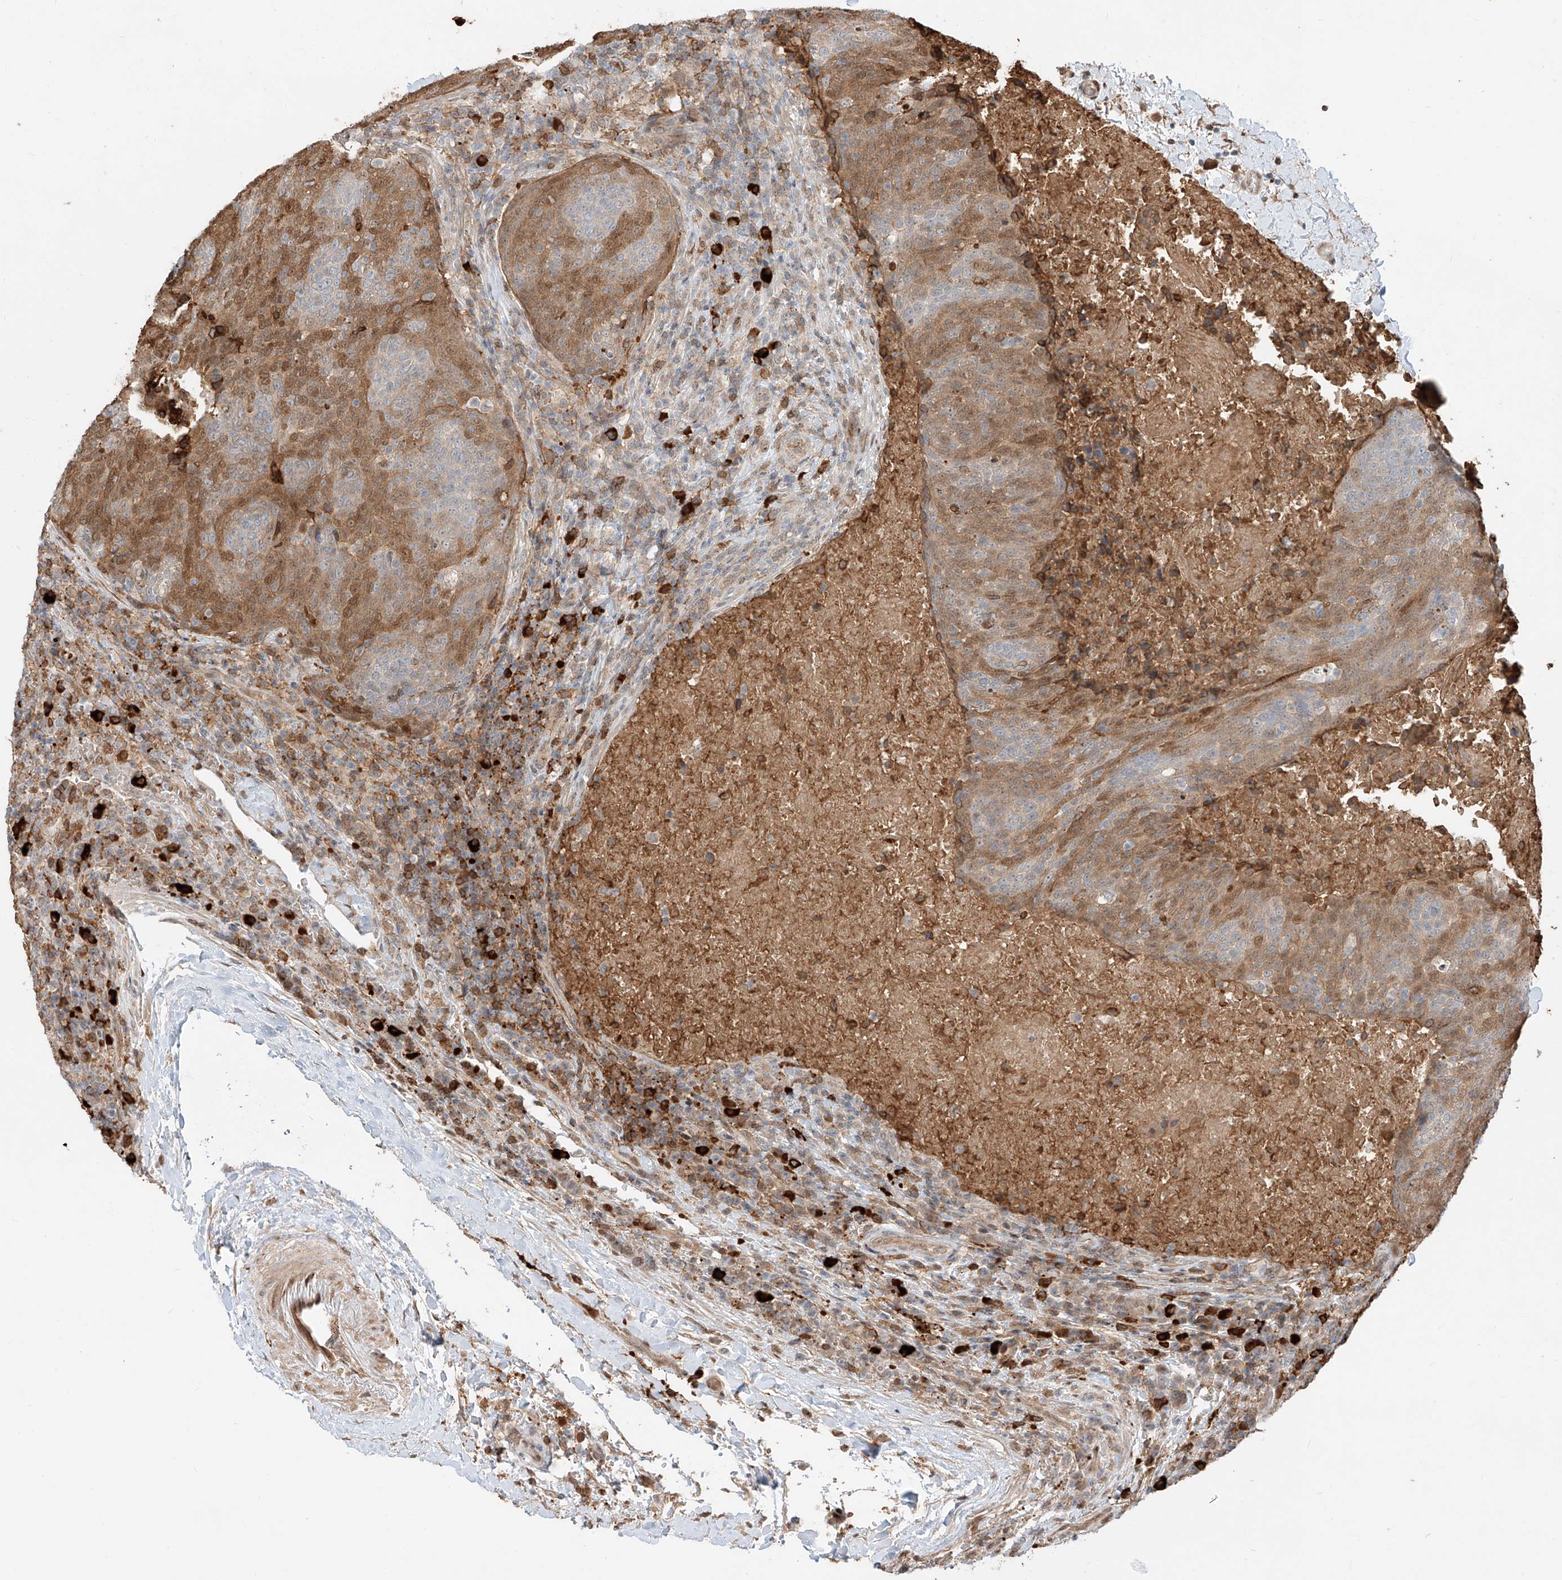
{"staining": {"intensity": "moderate", "quantity": "25%-75%", "location": "cytoplasmic/membranous,nuclear"}, "tissue": "head and neck cancer", "cell_type": "Tumor cells", "image_type": "cancer", "snomed": [{"axis": "morphology", "description": "Squamous cell carcinoma, NOS"}, {"axis": "morphology", "description": "Squamous cell carcinoma, metastatic, NOS"}, {"axis": "topography", "description": "Lymph node"}, {"axis": "topography", "description": "Head-Neck"}], "caption": "Human head and neck squamous cell carcinoma stained with a brown dye displays moderate cytoplasmic/membranous and nuclear positive staining in about 25%-75% of tumor cells.", "gene": "CEP162", "patient": {"sex": "male", "age": 62}}